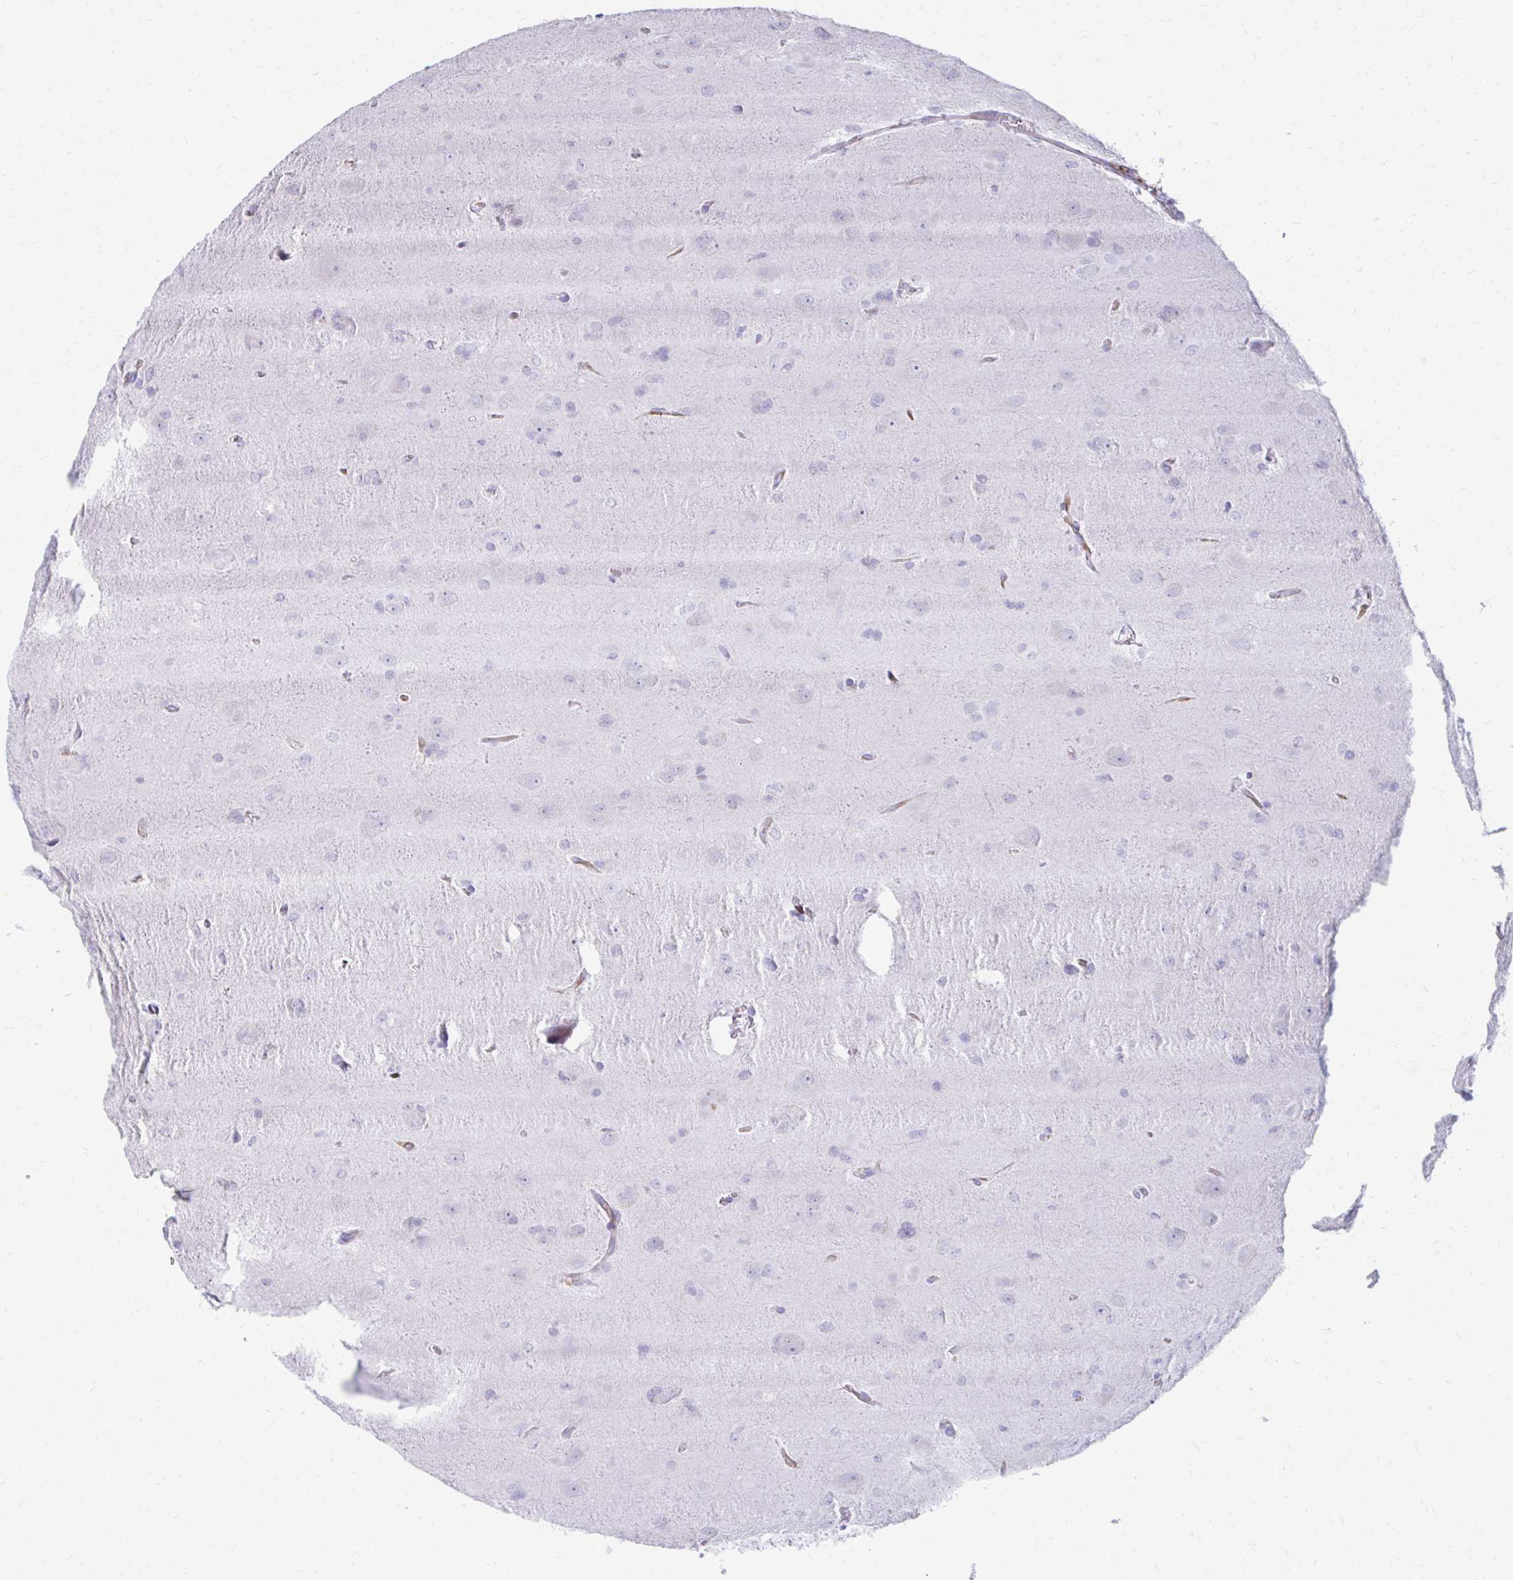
{"staining": {"intensity": "negative", "quantity": "none", "location": "none"}, "tissue": "glioma", "cell_type": "Tumor cells", "image_type": "cancer", "snomed": [{"axis": "morphology", "description": "Glioma, malignant, Low grade"}, {"axis": "topography", "description": "Brain"}], "caption": "Tumor cells are negative for protein expression in human glioma.", "gene": "KRIT1", "patient": {"sex": "male", "age": 58}}